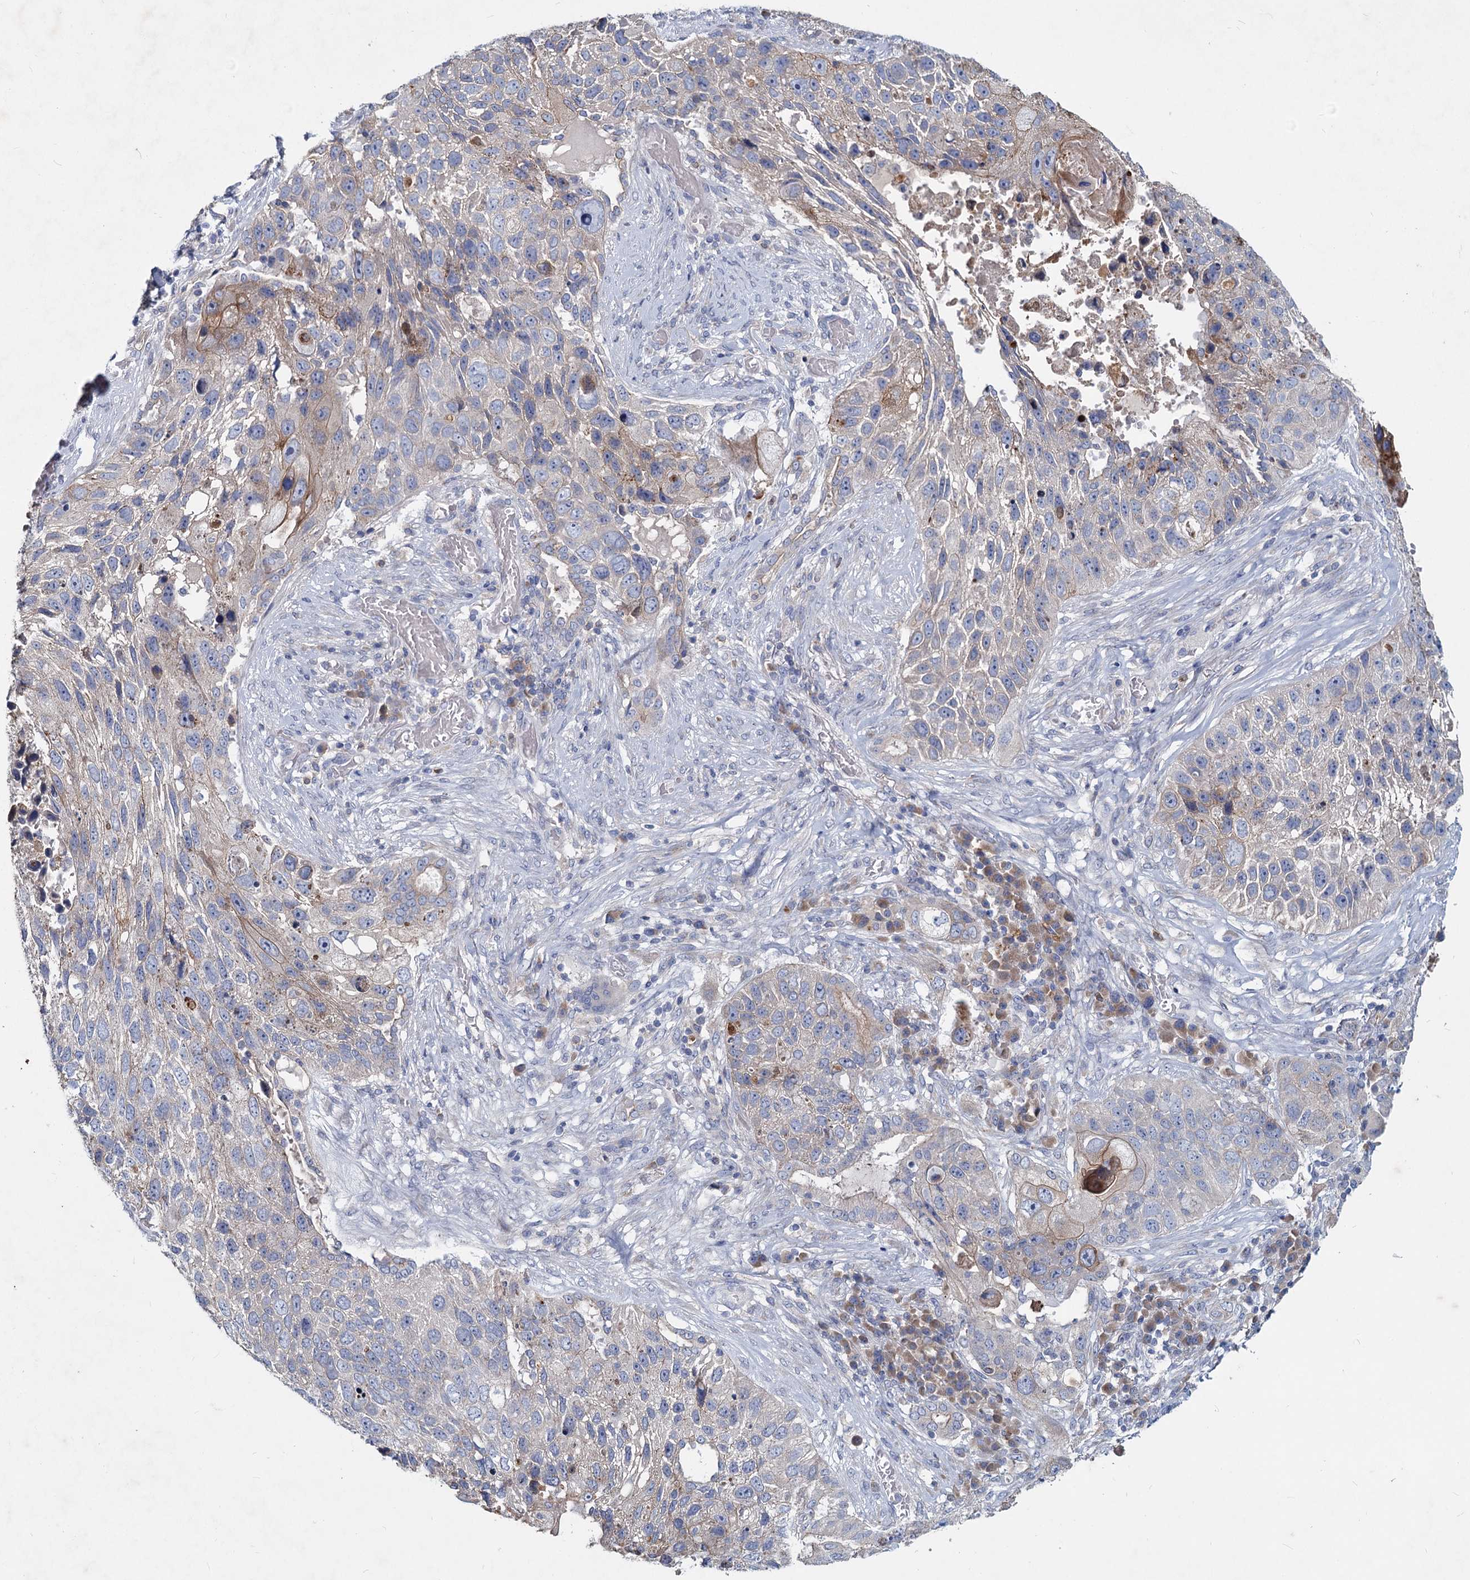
{"staining": {"intensity": "weak", "quantity": "<25%", "location": "cytoplasmic/membranous"}, "tissue": "lung cancer", "cell_type": "Tumor cells", "image_type": "cancer", "snomed": [{"axis": "morphology", "description": "Squamous cell carcinoma, NOS"}, {"axis": "topography", "description": "Lung"}], "caption": "Immunohistochemical staining of human squamous cell carcinoma (lung) shows no significant expression in tumor cells. (Brightfield microscopy of DAB immunohistochemistry (IHC) at high magnification).", "gene": "TMX2", "patient": {"sex": "male", "age": 61}}